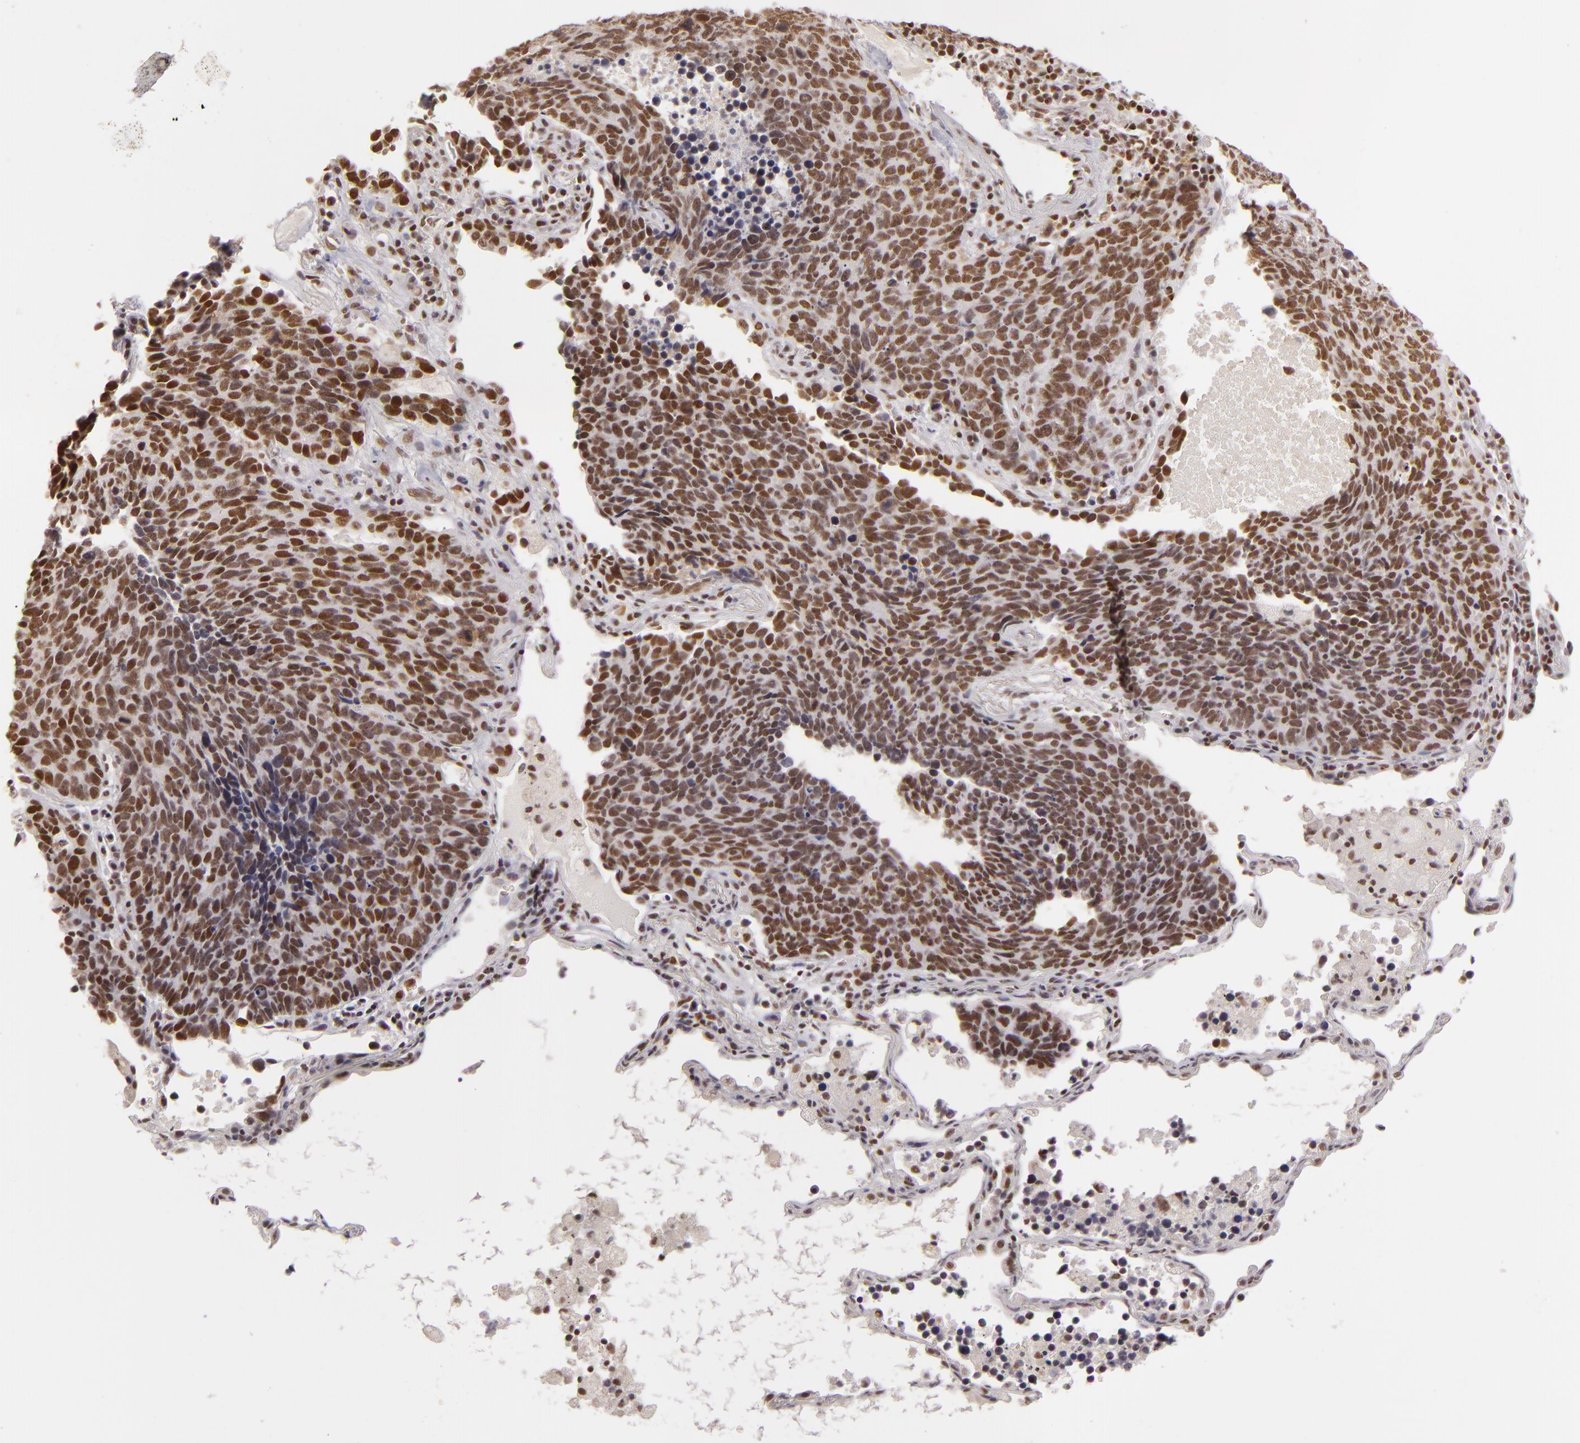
{"staining": {"intensity": "strong", "quantity": ">75%", "location": "nuclear"}, "tissue": "lung cancer", "cell_type": "Tumor cells", "image_type": "cancer", "snomed": [{"axis": "morphology", "description": "Neoplasm, malignant, NOS"}, {"axis": "topography", "description": "Lung"}], "caption": "Human lung cancer (neoplasm (malignant)) stained for a protein (brown) exhibits strong nuclear positive staining in about >75% of tumor cells.", "gene": "DAXX", "patient": {"sex": "female", "age": 75}}